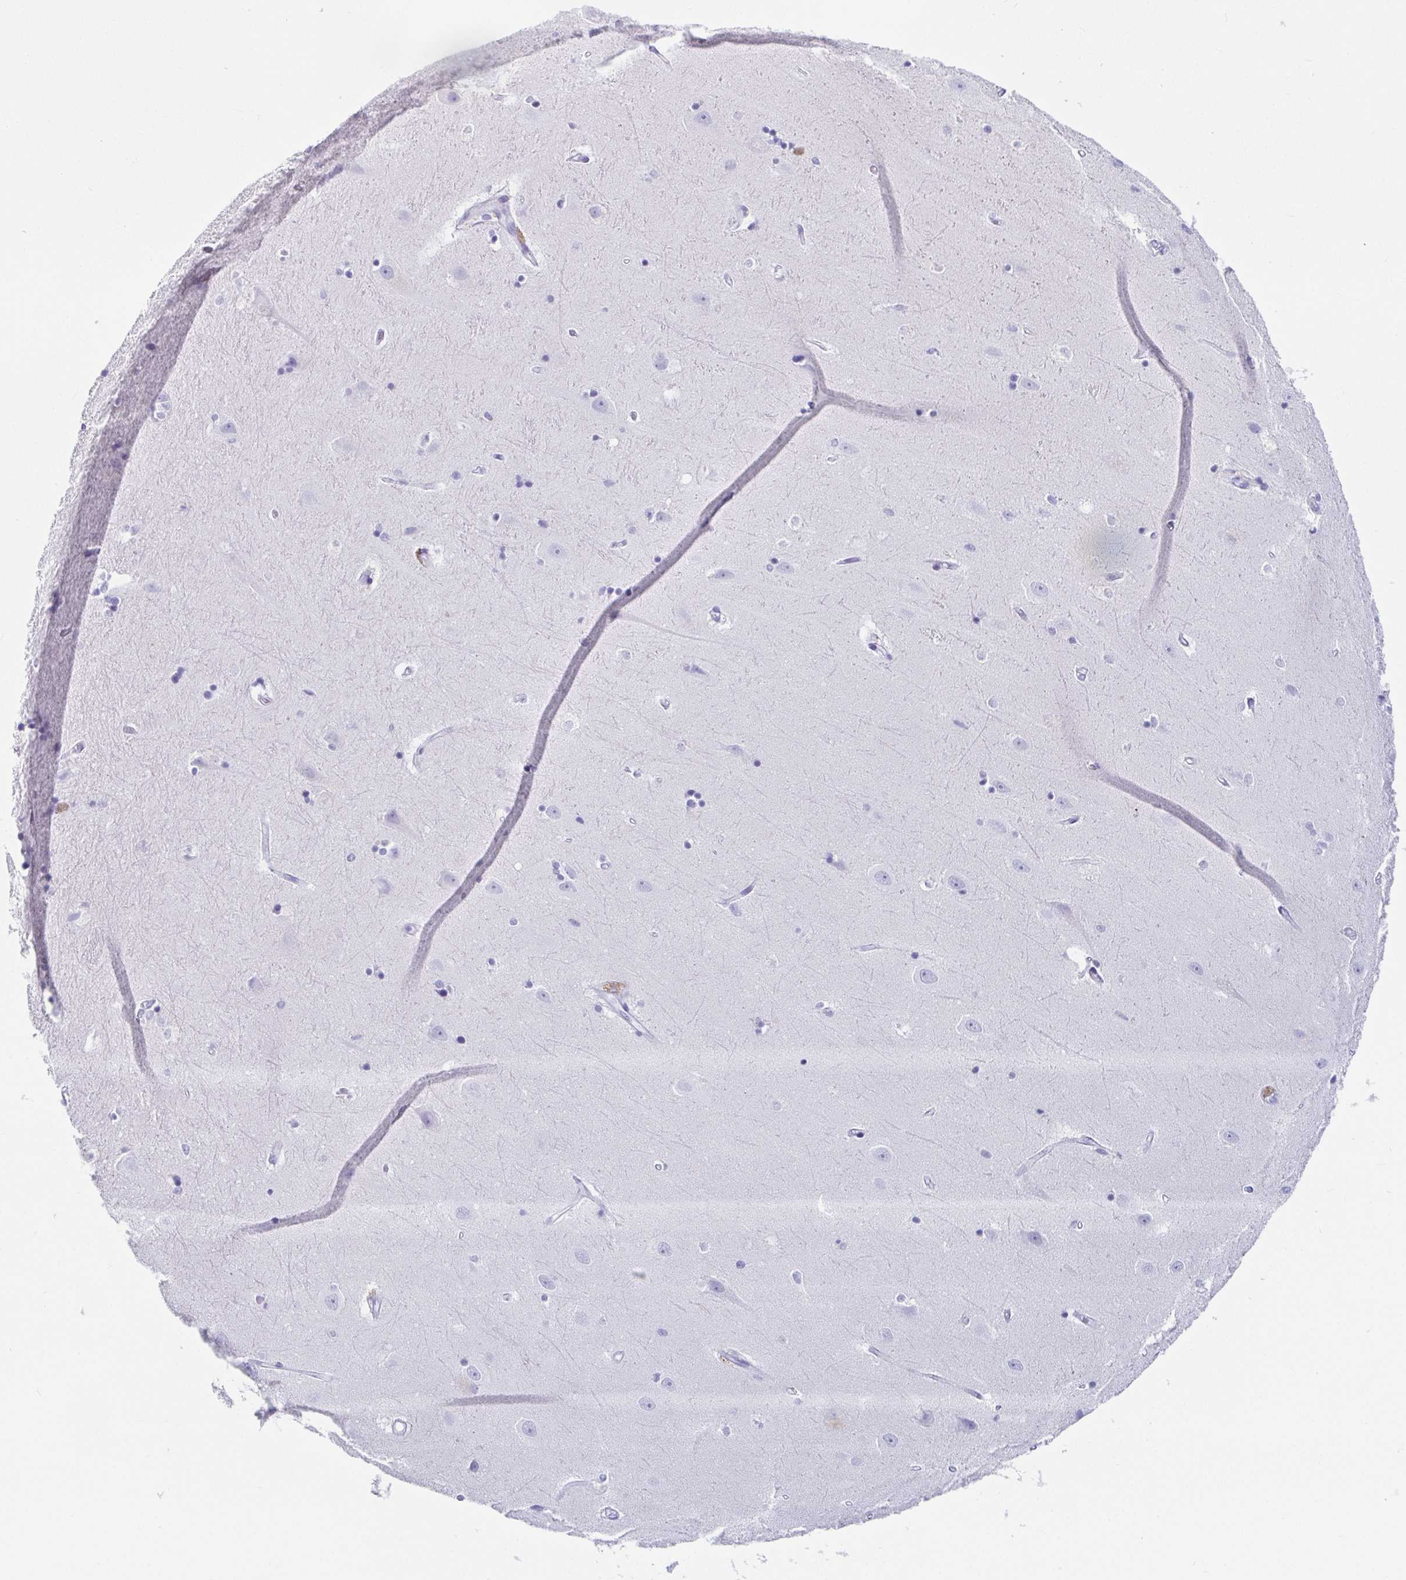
{"staining": {"intensity": "negative", "quantity": "none", "location": "none"}, "tissue": "hippocampus", "cell_type": "Glial cells", "image_type": "normal", "snomed": [{"axis": "morphology", "description": "Normal tissue, NOS"}, {"axis": "topography", "description": "Hippocampus"}], "caption": "The micrograph reveals no staining of glial cells in normal hippocampus. (DAB immunohistochemistry visualized using brightfield microscopy, high magnification).", "gene": "PLA2G1B", "patient": {"sex": "male", "age": 63}}